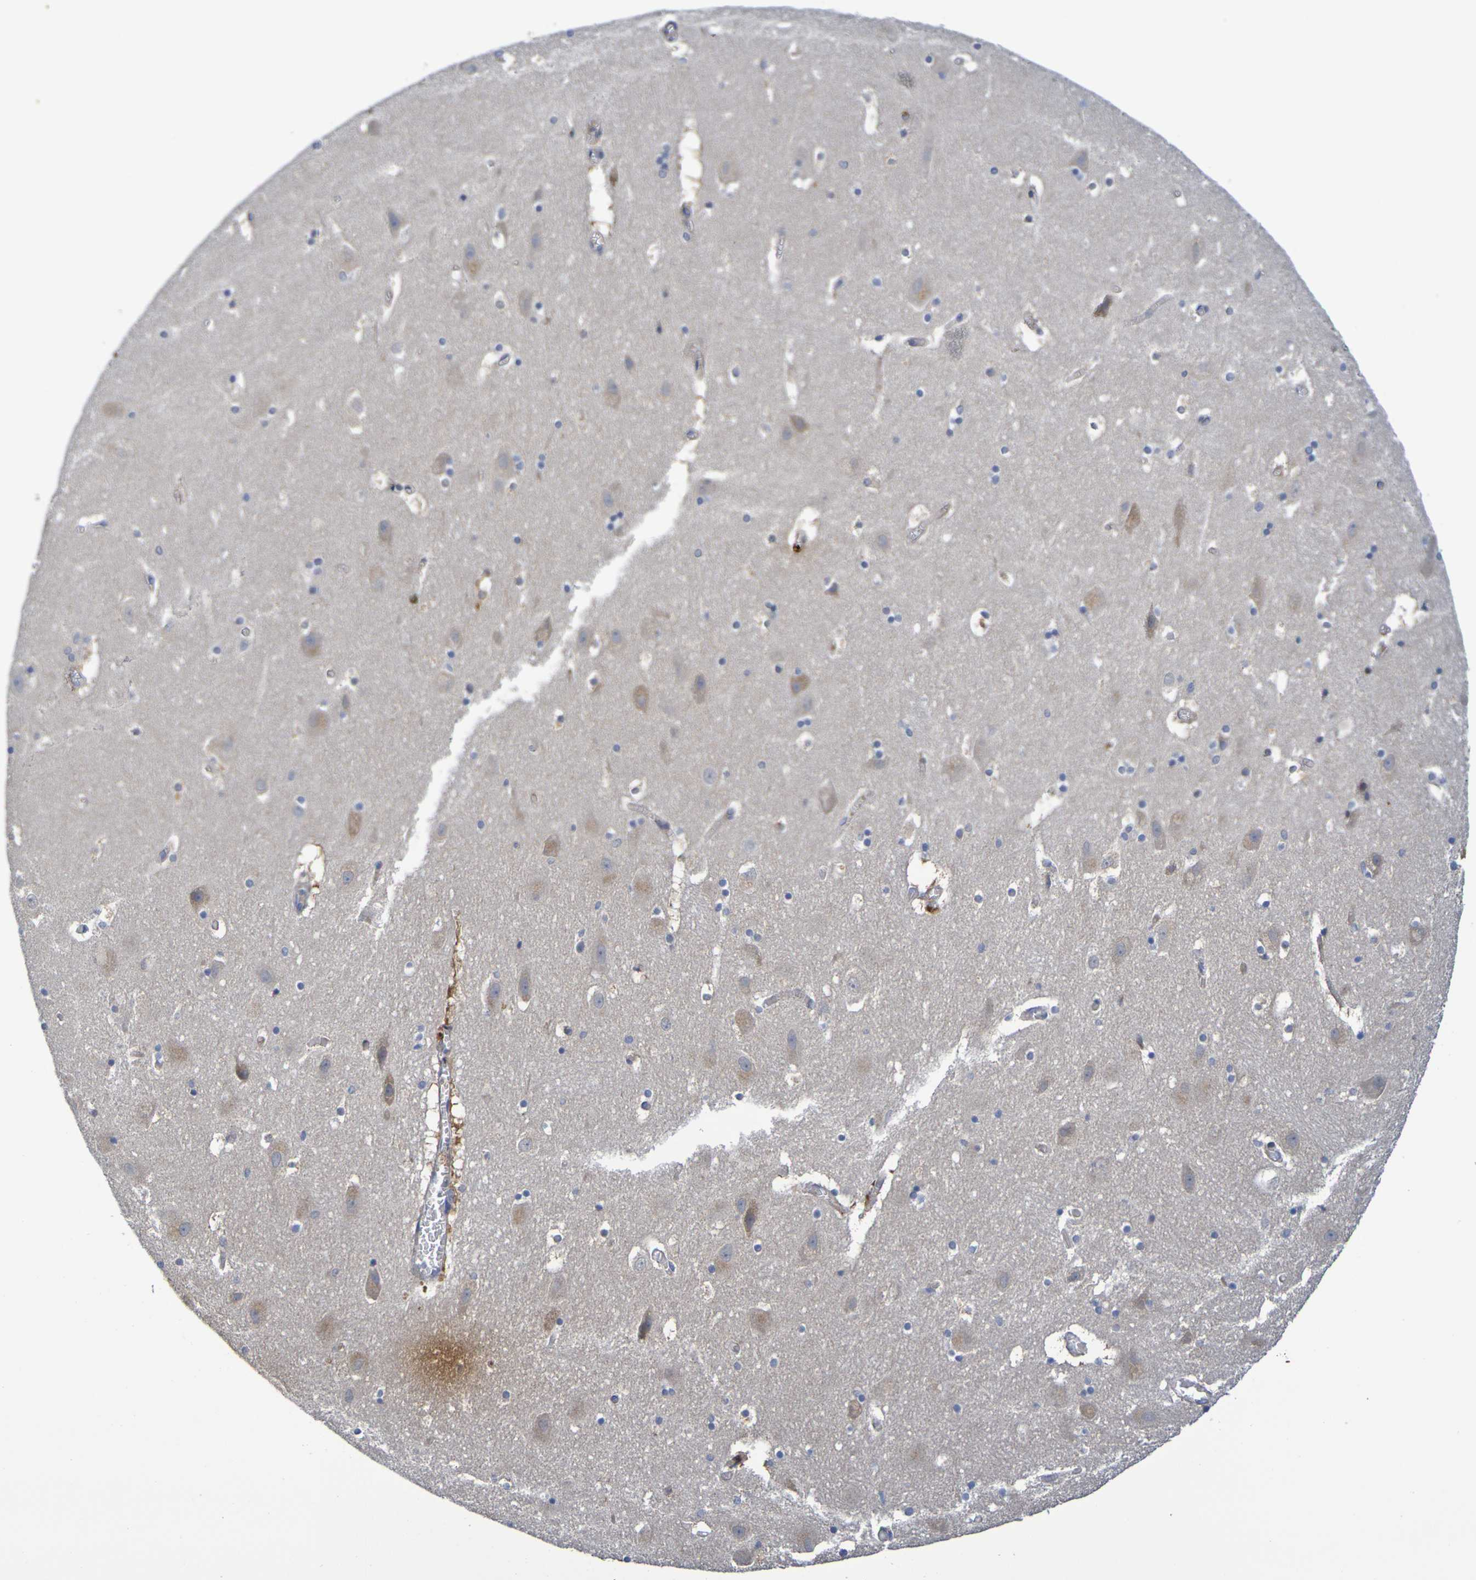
{"staining": {"intensity": "moderate", "quantity": "<25%", "location": "cytoplasmic/membranous"}, "tissue": "hippocampus", "cell_type": "Glial cells", "image_type": "normal", "snomed": [{"axis": "morphology", "description": "Normal tissue, NOS"}, {"axis": "topography", "description": "Hippocampus"}], "caption": "Hippocampus stained with immunohistochemistry (IHC) reveals moderate cytoplasmic/membranous expression in approximately <25% of glial cells. (Brightfield microscopy of DAB IHC at high magnification).", "gene": "SDC4", "patient": {"sex": "male", "age": 45}}